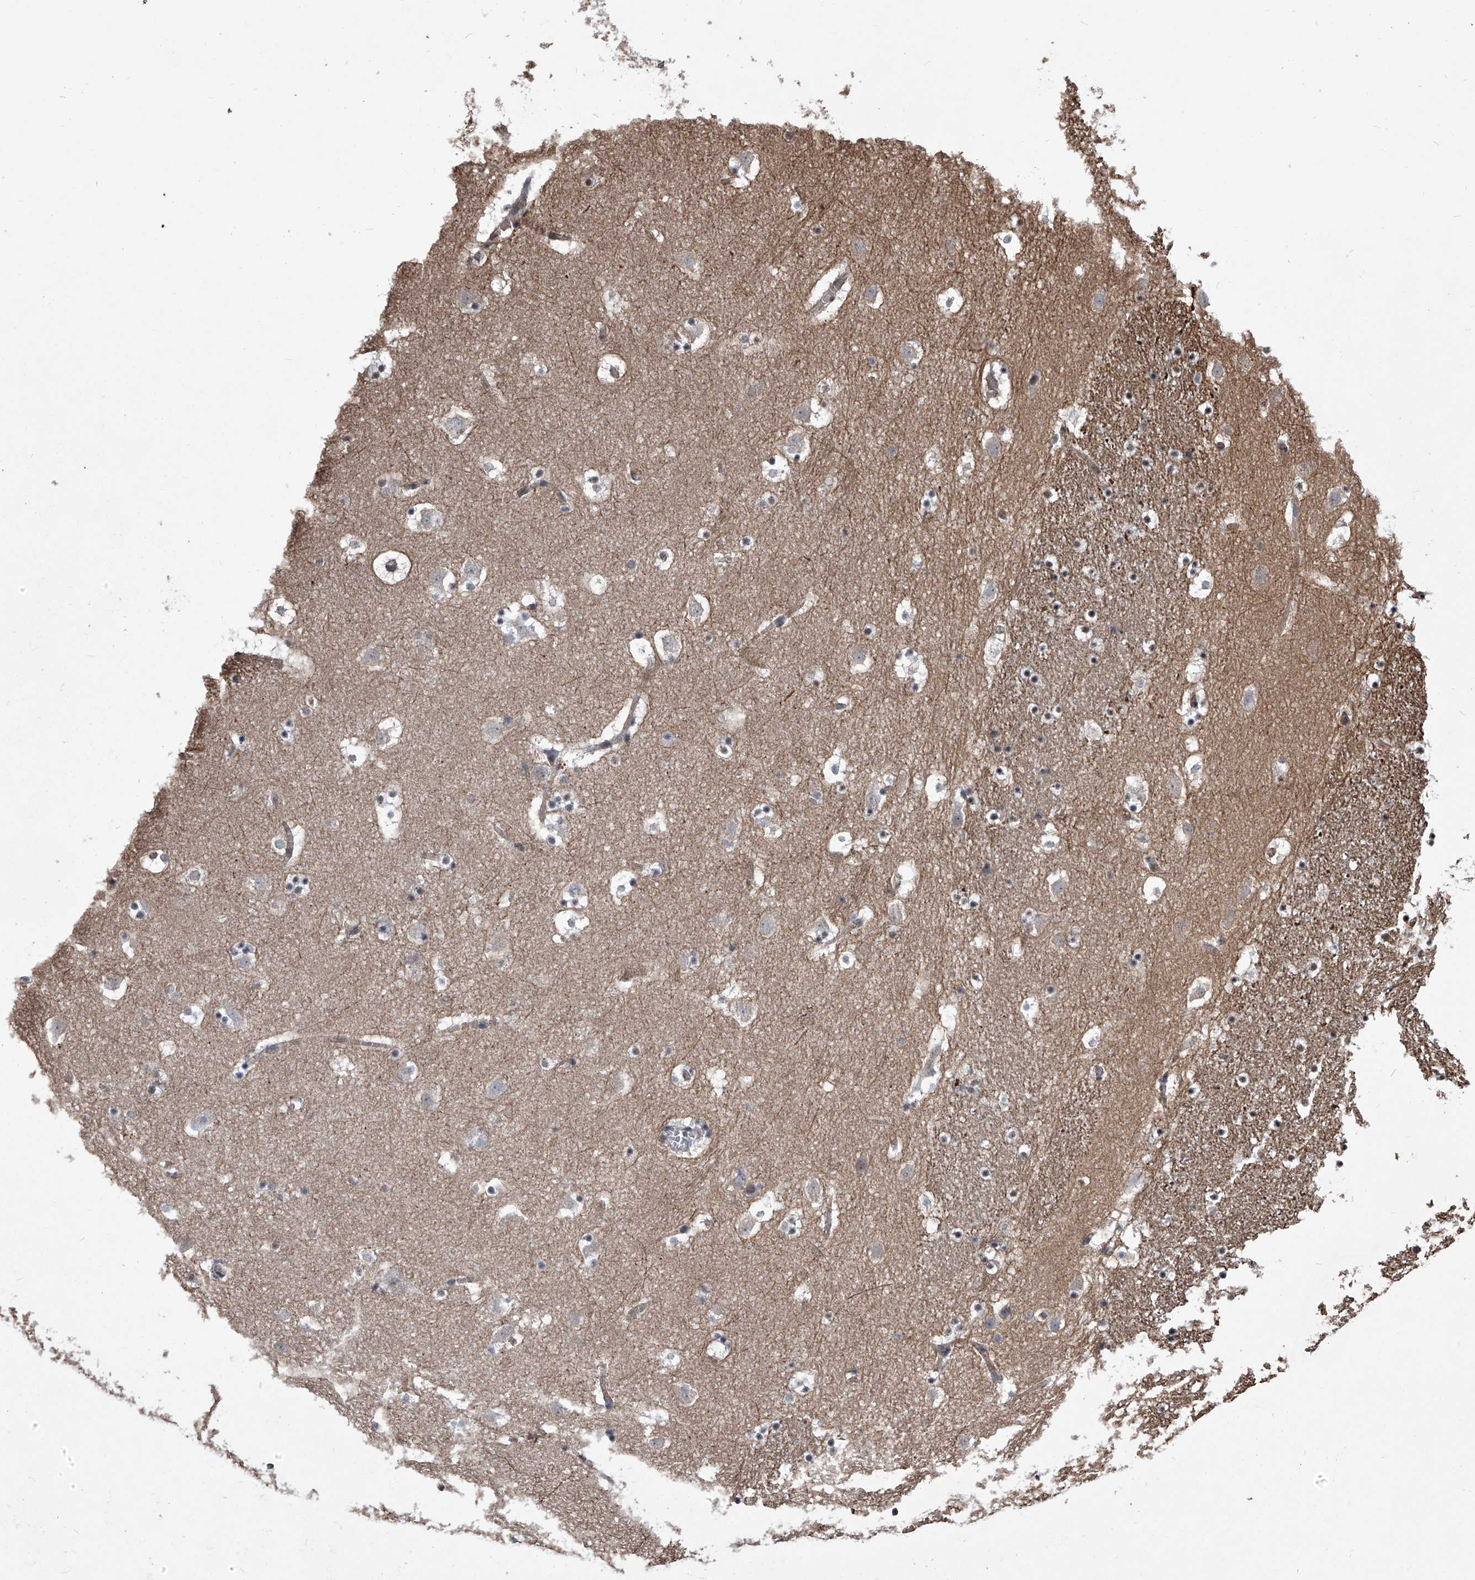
{"staining": {"intensity": "weak", "quantity": "<25%", "location": "cytoplasmic/membranous"}, "tissue": "caudate", "cell_type": "Glial cells", "image_type": "normal", "snomed": [{"axis": "morphology", "description": "Normal tissue, NOS"}, {"axis": "topography", "description": "Lateral ventricle wall"}], "caption": "High power microscopy photomicrograph of an immunohistochemistry image of unremarkable caudate, revealing no significant positivity in glial cells. (Brightfield microscopy of DAB immunohistochemistry at high magnification).", "gene": "ZNF76", "patient": {"sex": "male", "age": 45}}